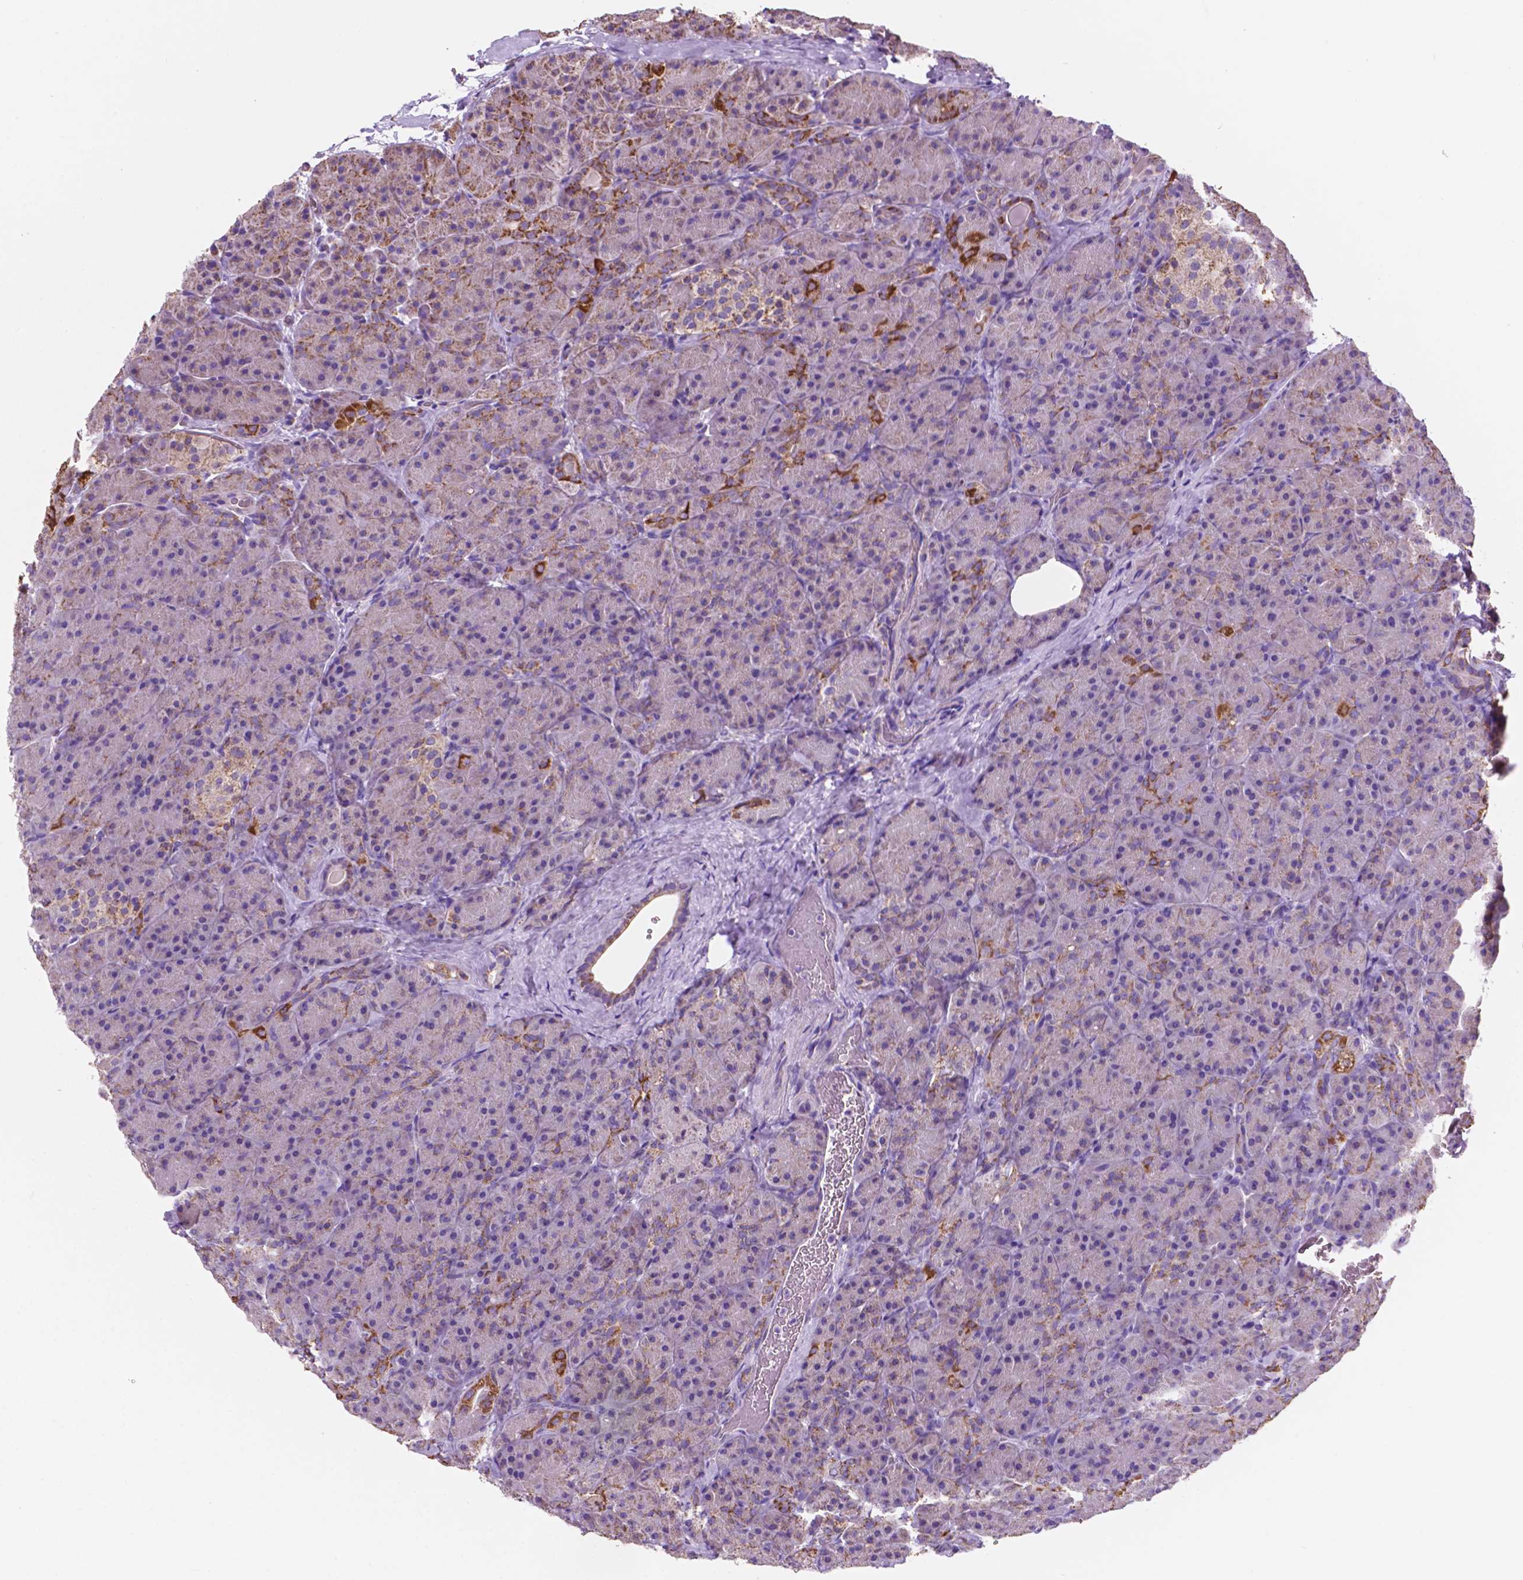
{"staining": {"intensity": "strong", "quantity": "<25%", "location": "cytoplasmic/membranous"}, "tissue": "pancreas", "cell_type": "Exocrine glandular cells", "image_type": "normal", "snomed": [{"axis": "morphology", "description": "Normal tissue, NOS"}, {"axis": "topography", "description": "Pancreas"}], "caption": "High-magnification brightfield microscopy of normal pancreas stained with DAB (3,3'-diaminobenzidine) (brown) and counterstained with hematoxylin (blue). exocrine glandular cells exhibit strong cytoplasmic/membranous staining is appreciated in about<25% of cells.", "gene": "TRPV5", "patient": {"sex": "male", "age": 57}}